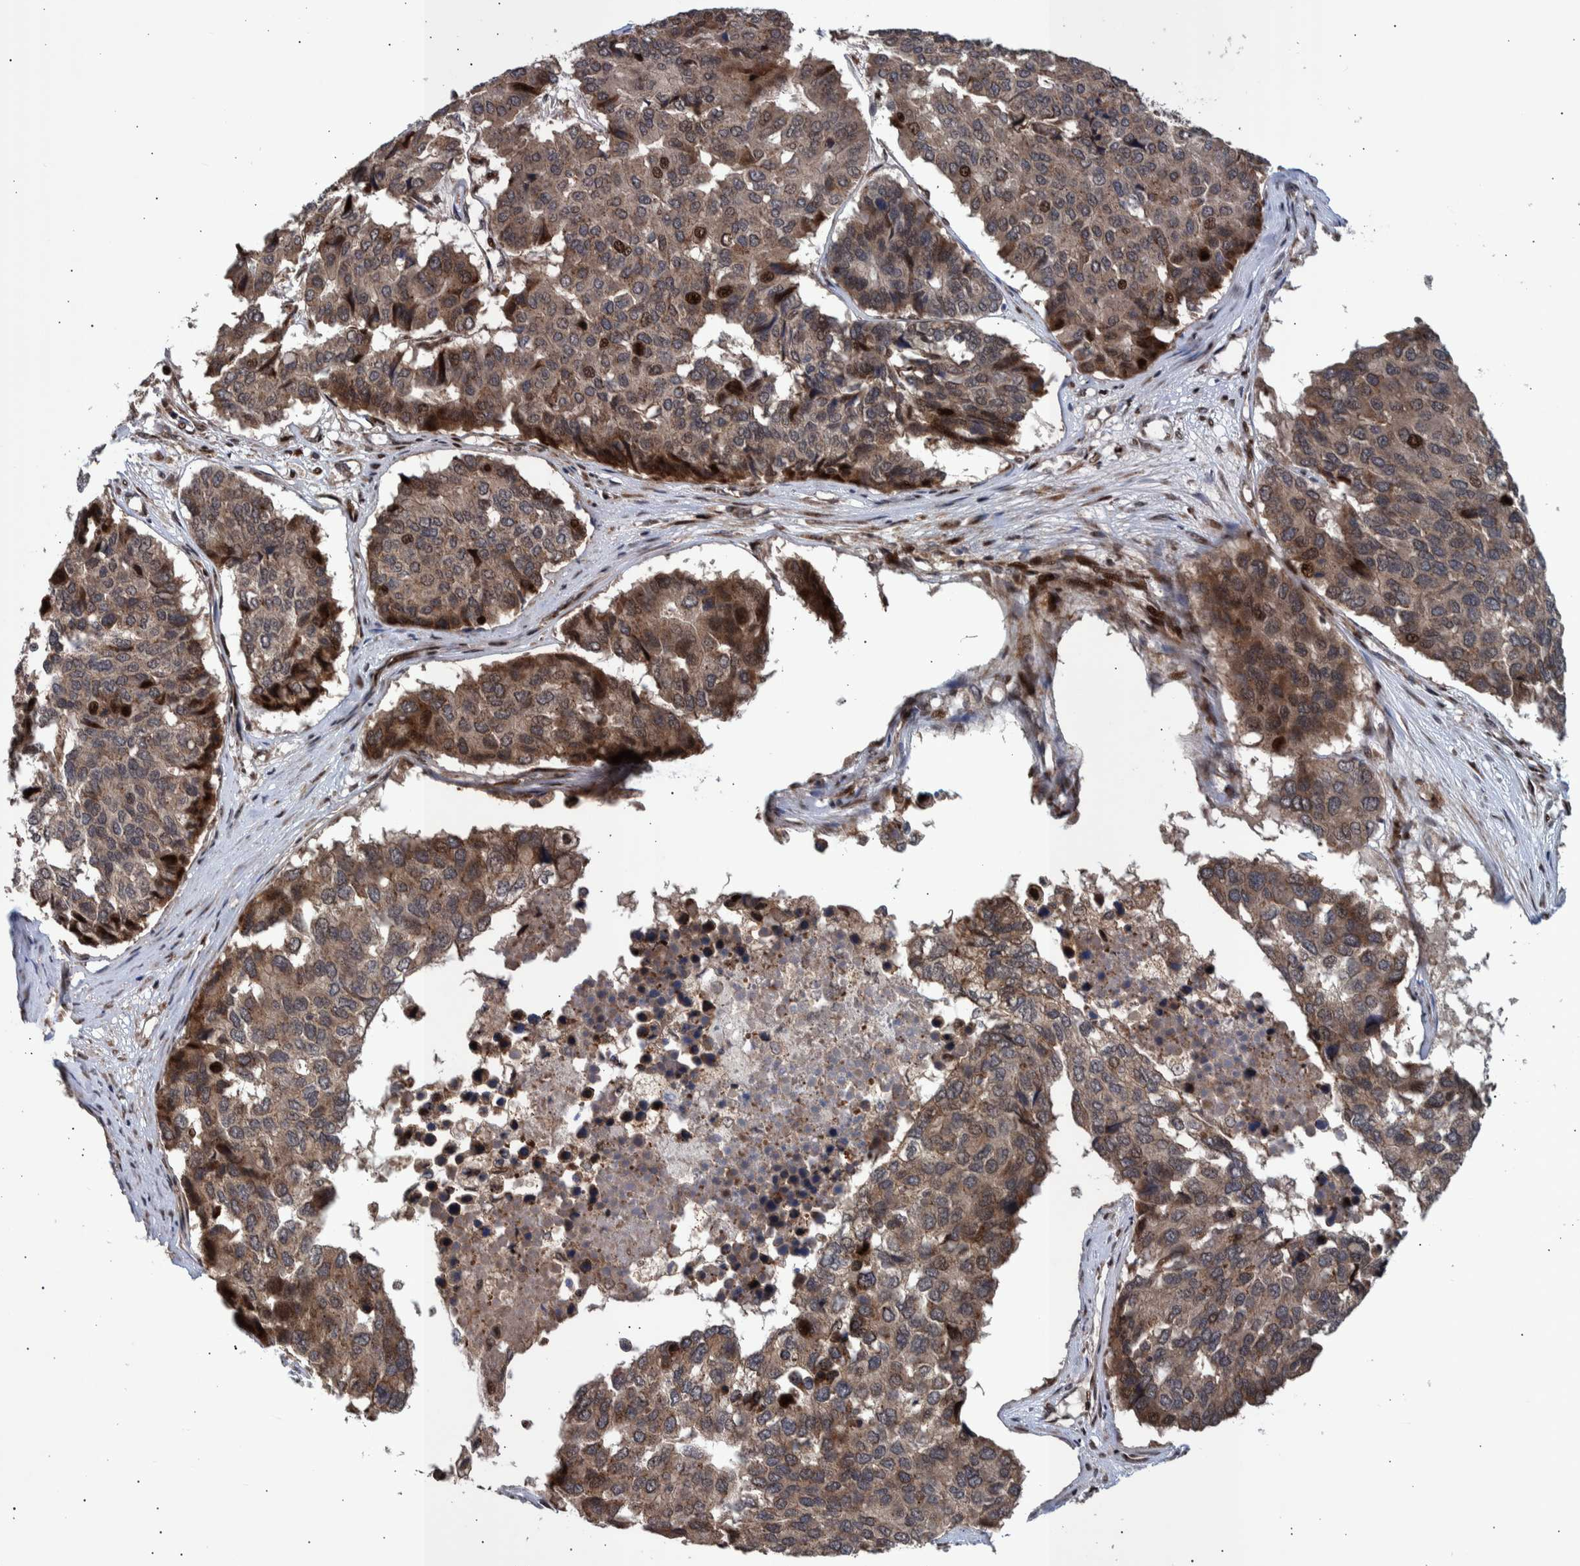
{"staining": {"intensity": "weak", "quantity": ">75%", "location": "cytoplasmic/membranous,nuclear"}, "tissue": "pancreatic cancer", "cell_type": "Tumor cells", "image_type": "cancer", "snomed": [{"axis": "morphology", "description": "Adenocarcinoma, NOS"}, {"axis": "topography", "description": "Pancreas"}], "caption": "Immunohistochemical staining of adenocarcinoma (pancreatic) exhibits low levels of weak cytoplasmic/membranous and nuclear protein staining in about >75% of tumor cells.", "gene": "SHISA6", "patient": {"sex": "male", "age": 50}}